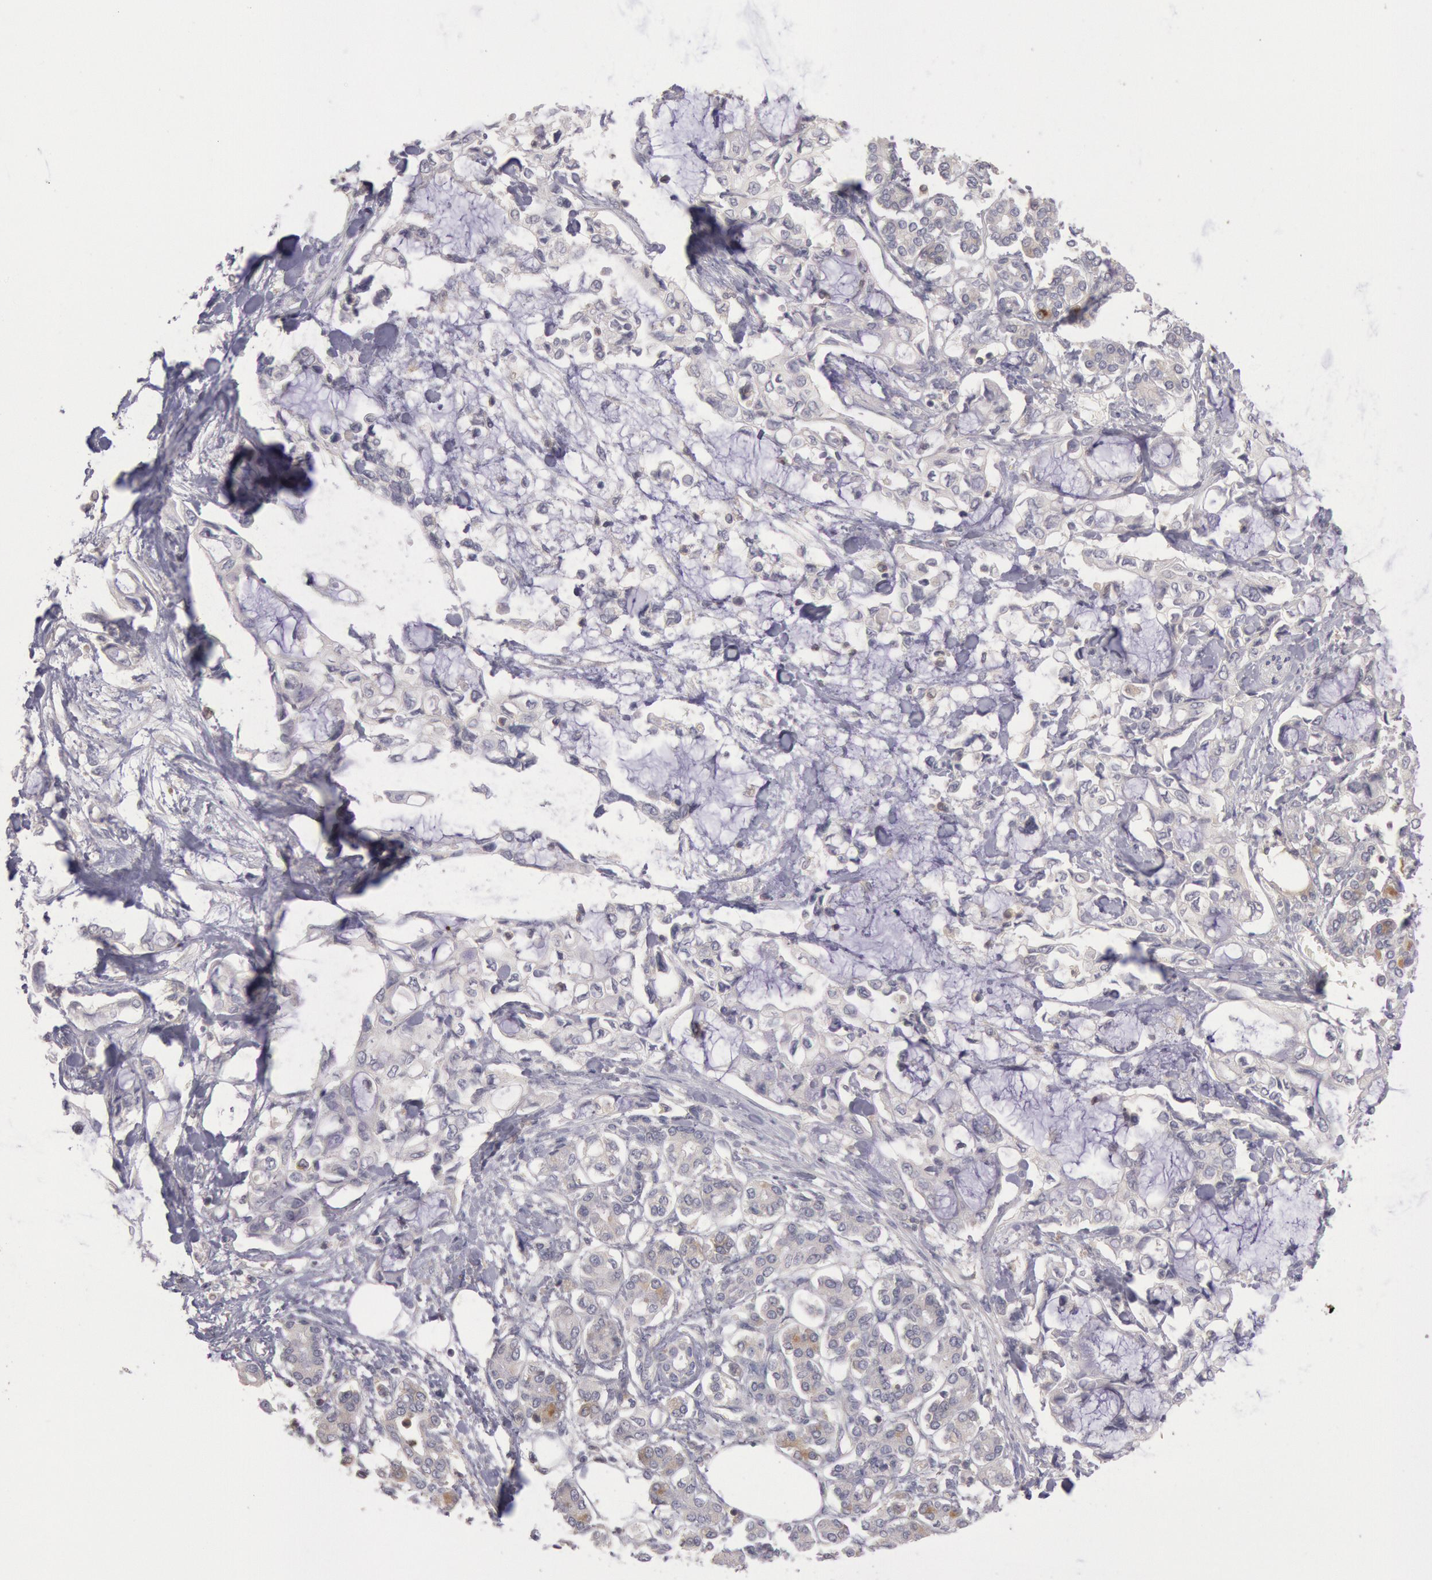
{"staining": {"intensity": "negative", "quantity": "none", "location": "none"}, "tissue": "pancreatic cancer", "cell_type": "Tumor cells", "image_type": "cancer", "snomed": [{"axis": "morphology", "description": "Adenocarcinoma, NOS"}, {"axis": "topography", "description": "Pancreas"}], "caption": "Pancreatic cancer was stained to show a protein in brown. There is no significant expression in tumor cells.", "gene": "PIK3R1", "patient": {"sex": "female", "age": 70}}